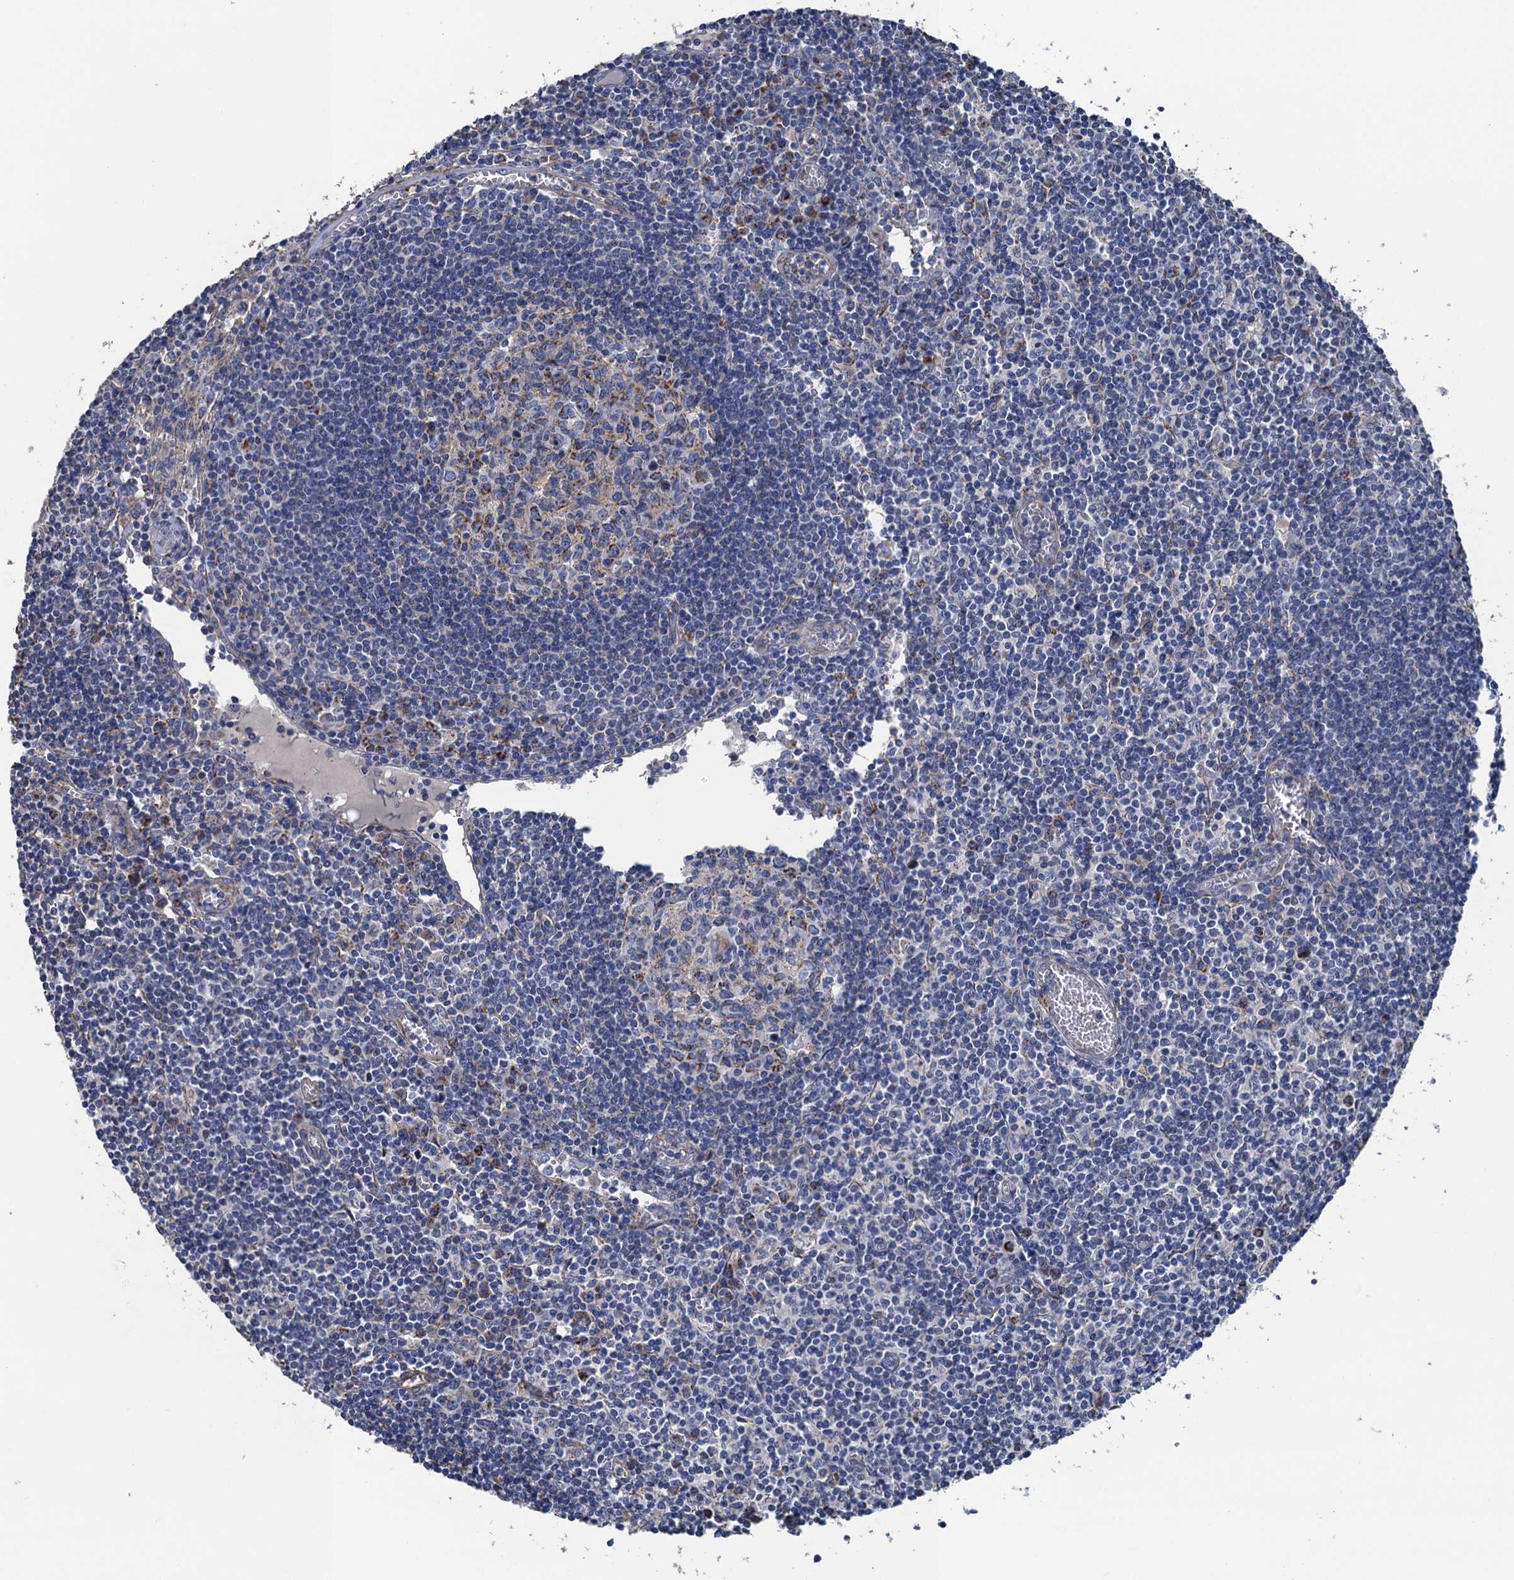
{"staining": {"intensity": "moderate", "quantity": "<25%", "location": "cytoplasmic/membranous"}, "tissue": "lymph node", "cell_type": "Germinal center cells", "image_type": "normal", "snomed": [{"axis": "morphology", "description": "Normal tissue, NOS"}, {"axis": "topography", "description": "Lymph node"}], "caption": "Protein staining exhibits moderate cytoplasmic/membranous expression in about <25% of germinal center cells in benign lymph node.", "gene": "ENSG00000260643", "patient": {"sex": "female", "age": 55}}